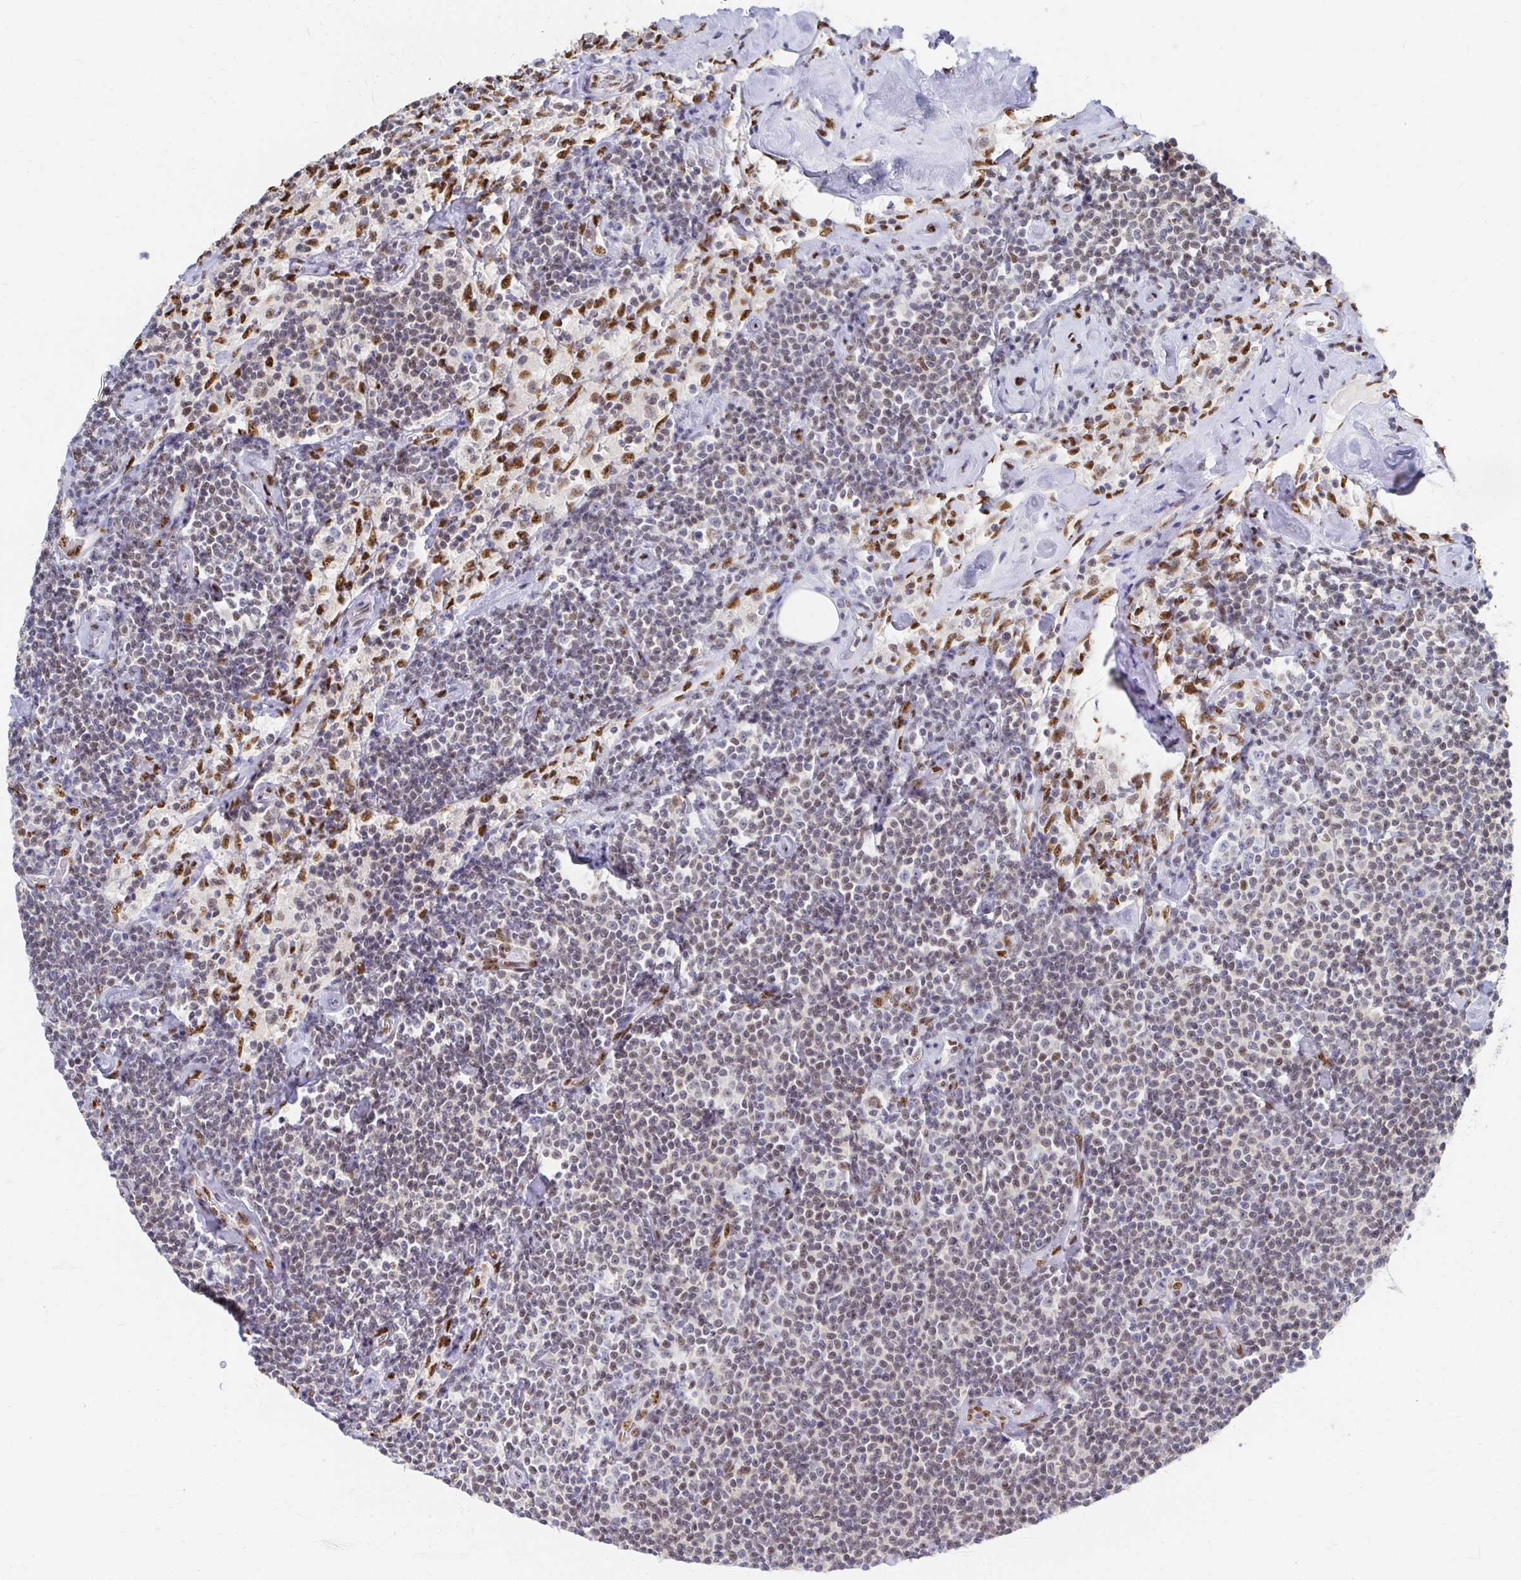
{"staining": {"intensity": "moderate", "quantity": "25%-75%", "location": "nuclear"}, "tissue": "lymphoma", "cell_type": "Tumor cells", "image_type": "cancer", "snomed": [{"axis": "morphology", "description": "Malignant lymphoma, non-Hodgkin's type, Low grade"}, {"axis": "topography", "description": "Lymph node"}], "caption": "Tumor cells reveal medium levels of moderate nuclear expression in about 25%-75% of cells in human lymphoma. (Stains: DAB (3,3'-diaminobenzidine) in brown, nuclei in blue, Microscopy: brightfield microscopy at high magnification).", "gene": "CLIC3", "patient": {"sex": "male", "age": 81}}